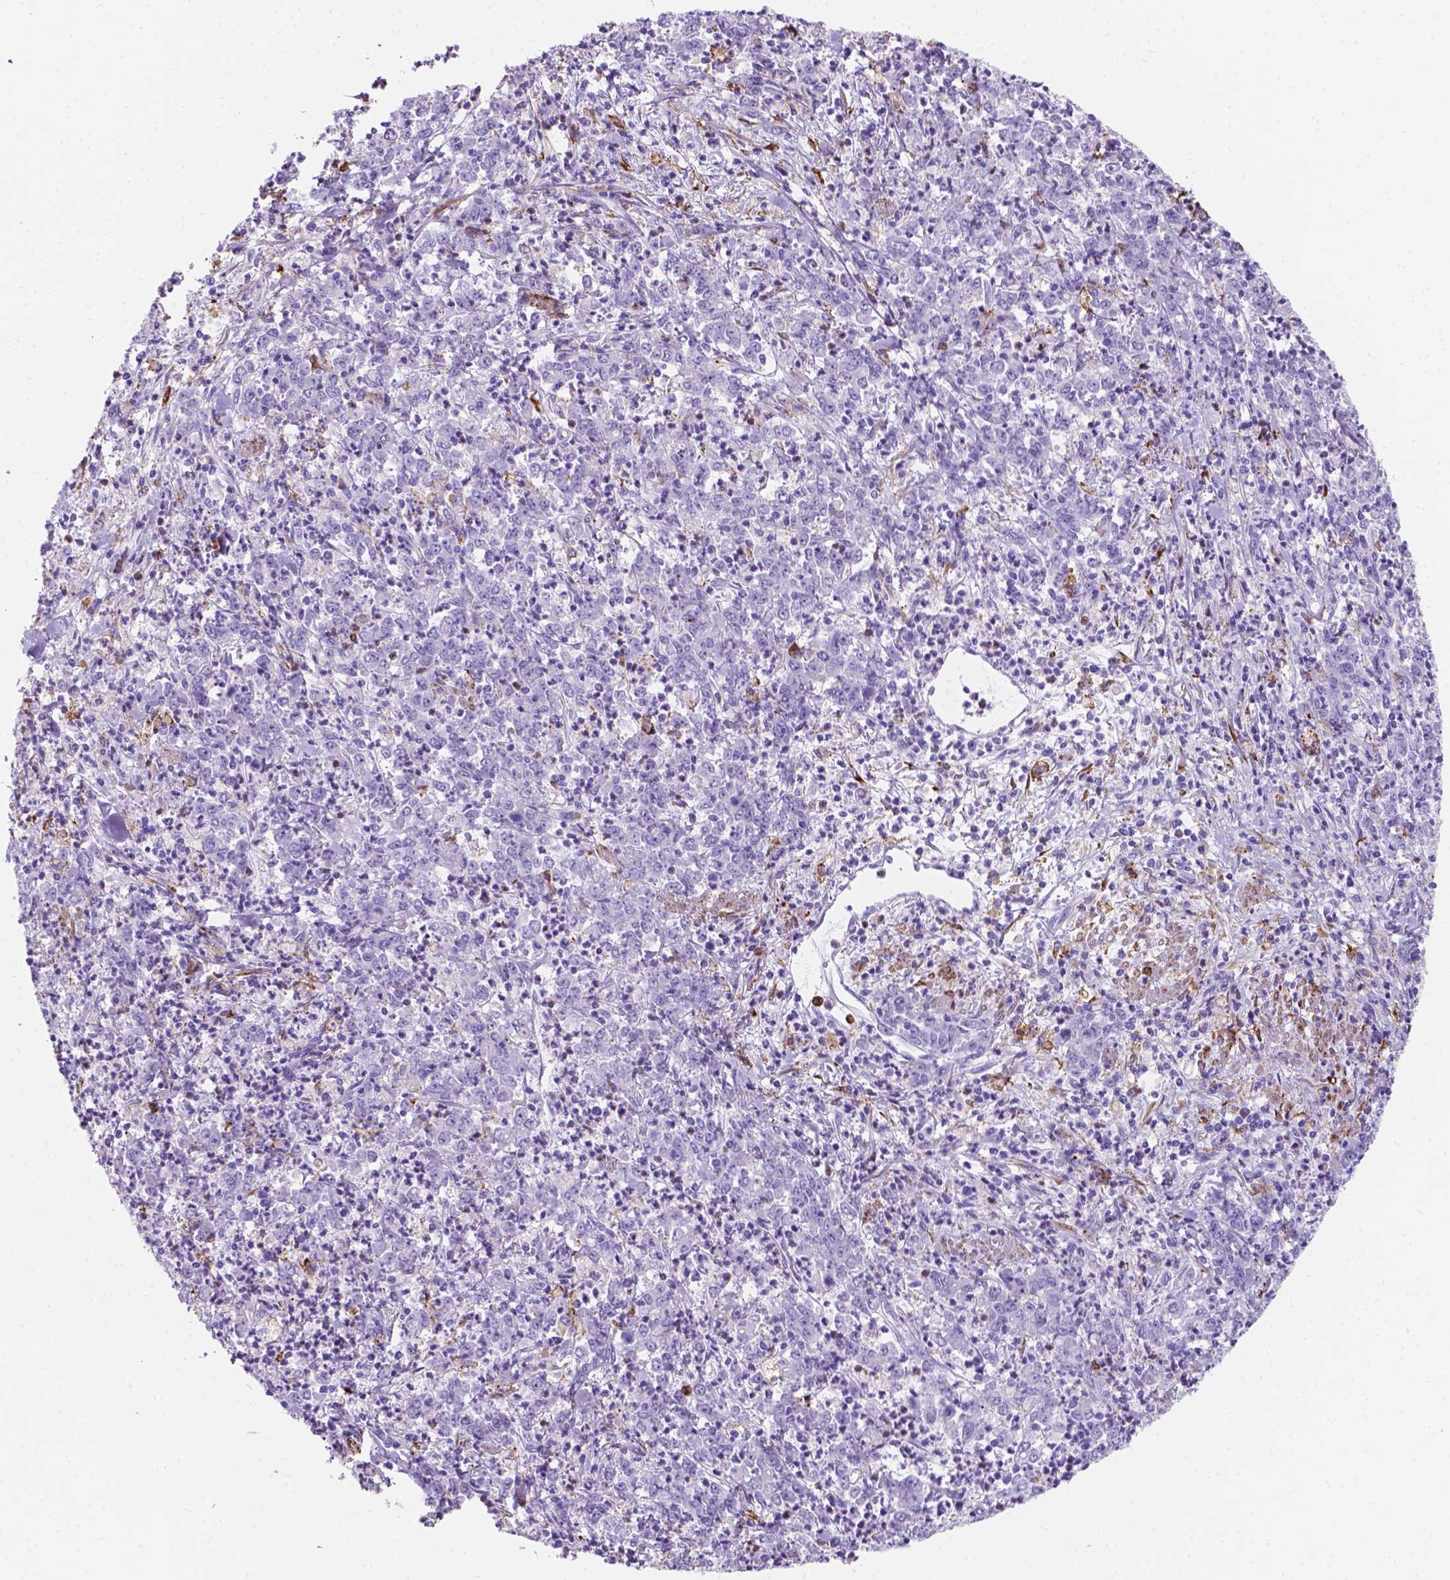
{"staining": {"intensity": "negative", "quantity": "none", "location": "none"}, "tissue": "stomach cancer", "cell_type": "Tumor cells", "image_type": "cancer", "snomed": [{"axis": "morphology", "description": "Adenocarcinoma, NOS"}, {"axis": "topography", "description": "Stomach, lower"}], "caption": "The histopathology image displays no significant staining in tumor cells of stomach cancer.", "gene": "MACF1", "patient": {"sex": "female", "age": 71}}